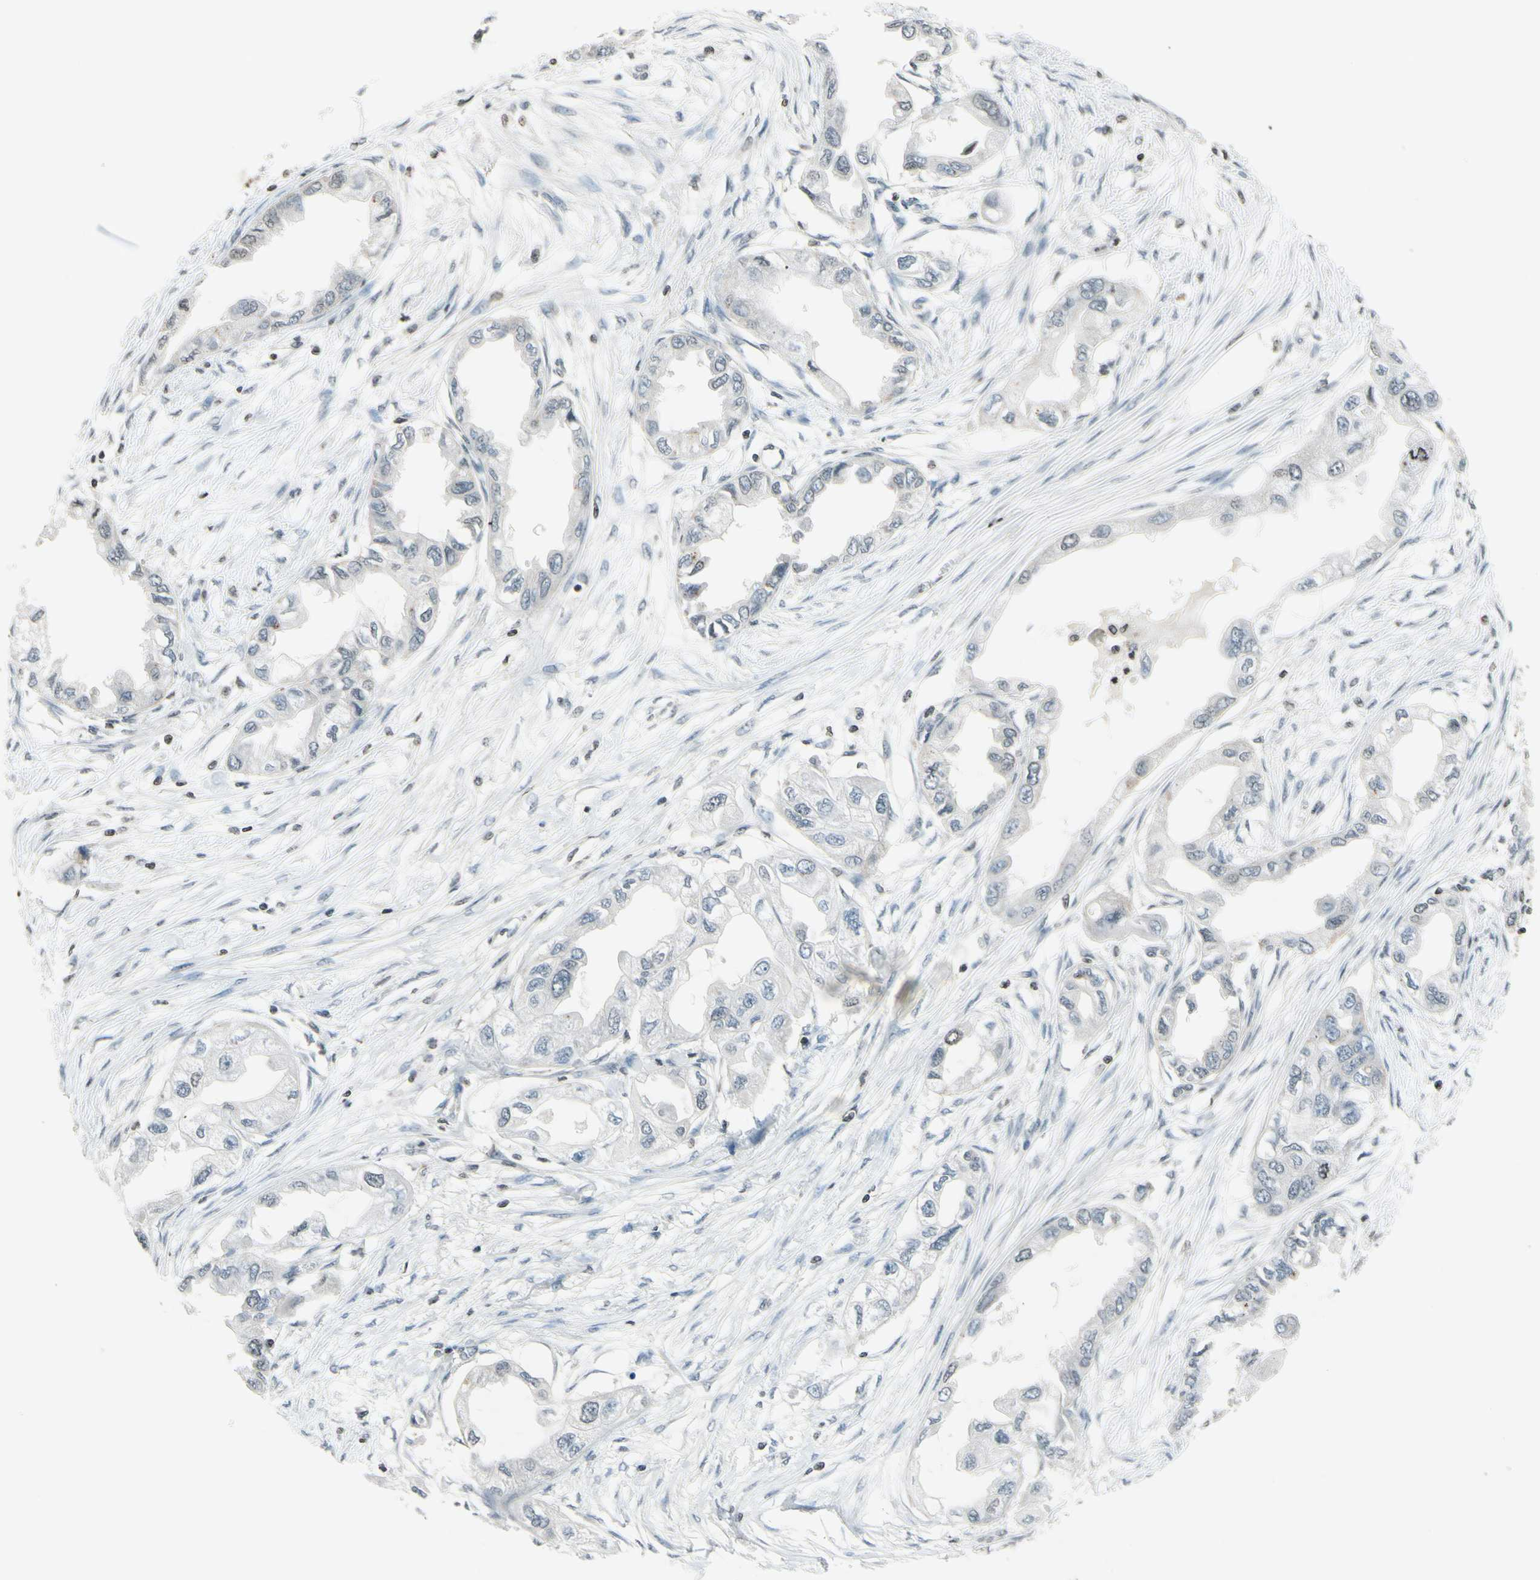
{"staining": {"intensity": "weak", "quantity": "25%-75%", "location": "cytoplasmic/membranous"}, "tissue": "endometrial cancer", "cell_type": "Tumor cells", "image_type": "cancer", "snomed": [{"axis": "morphology", "description": "Adenocarcinoma, NOS"}, {"axis": "topography", "description": "Endometrium"}], "caption": "This is an image of immunohistochemistry staining of endometrial cancer (adenocarcinoma), which shows weak positivity in the cytoplasmic/membranous of tumor cells.", "gene": "CLDN11", "patient": {"sex": "female", "age": 67}}